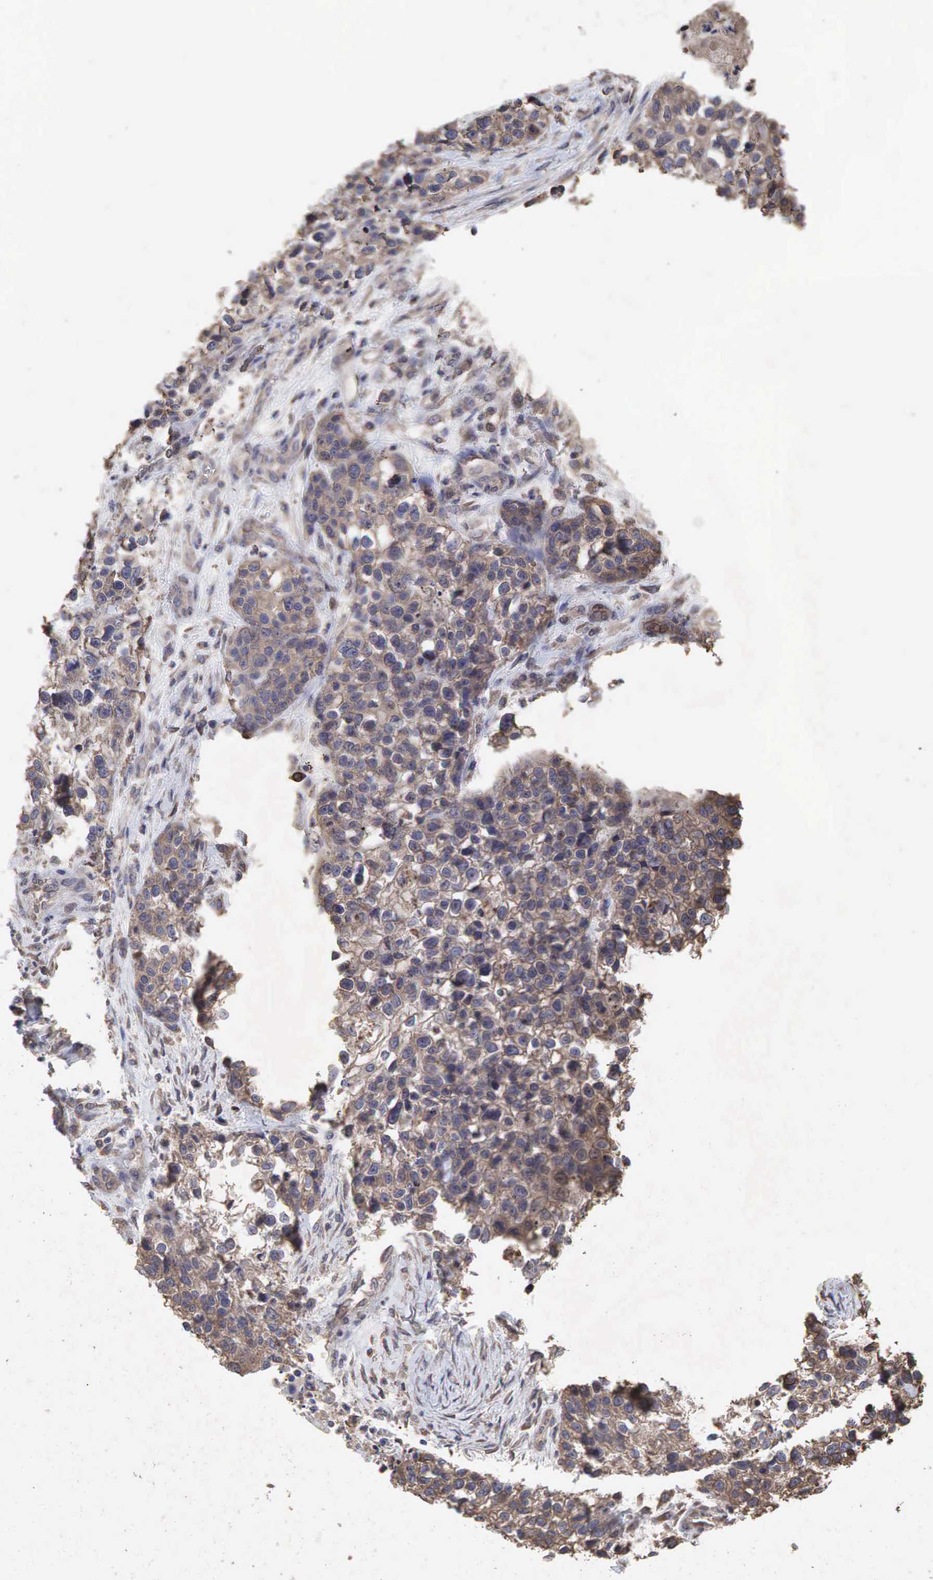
{"staining": {"intensity": "weak", "quantity": ">75%", "location": "cytoplasmic/membranous"}, "tissue": "lung cancer", "cell_type": "Tumor cells", "image_type": "cancer", "snomed": [{"axis": "morphology", "description": "Squamous cell carcinoma, NOS"}, {"axis": "topography", "description": "Lymph node"}, {"axis": "topography", "description": "Lung"}], "caption": "Brown immunohistochemical staining in lung cancer (squamous cell carcinoma) shows weak cytoplasmic/membranous expression in approximately >75% of tumor cells.", "gene": "PABPC5", "patient": {"sex": "male", "age": 74}}